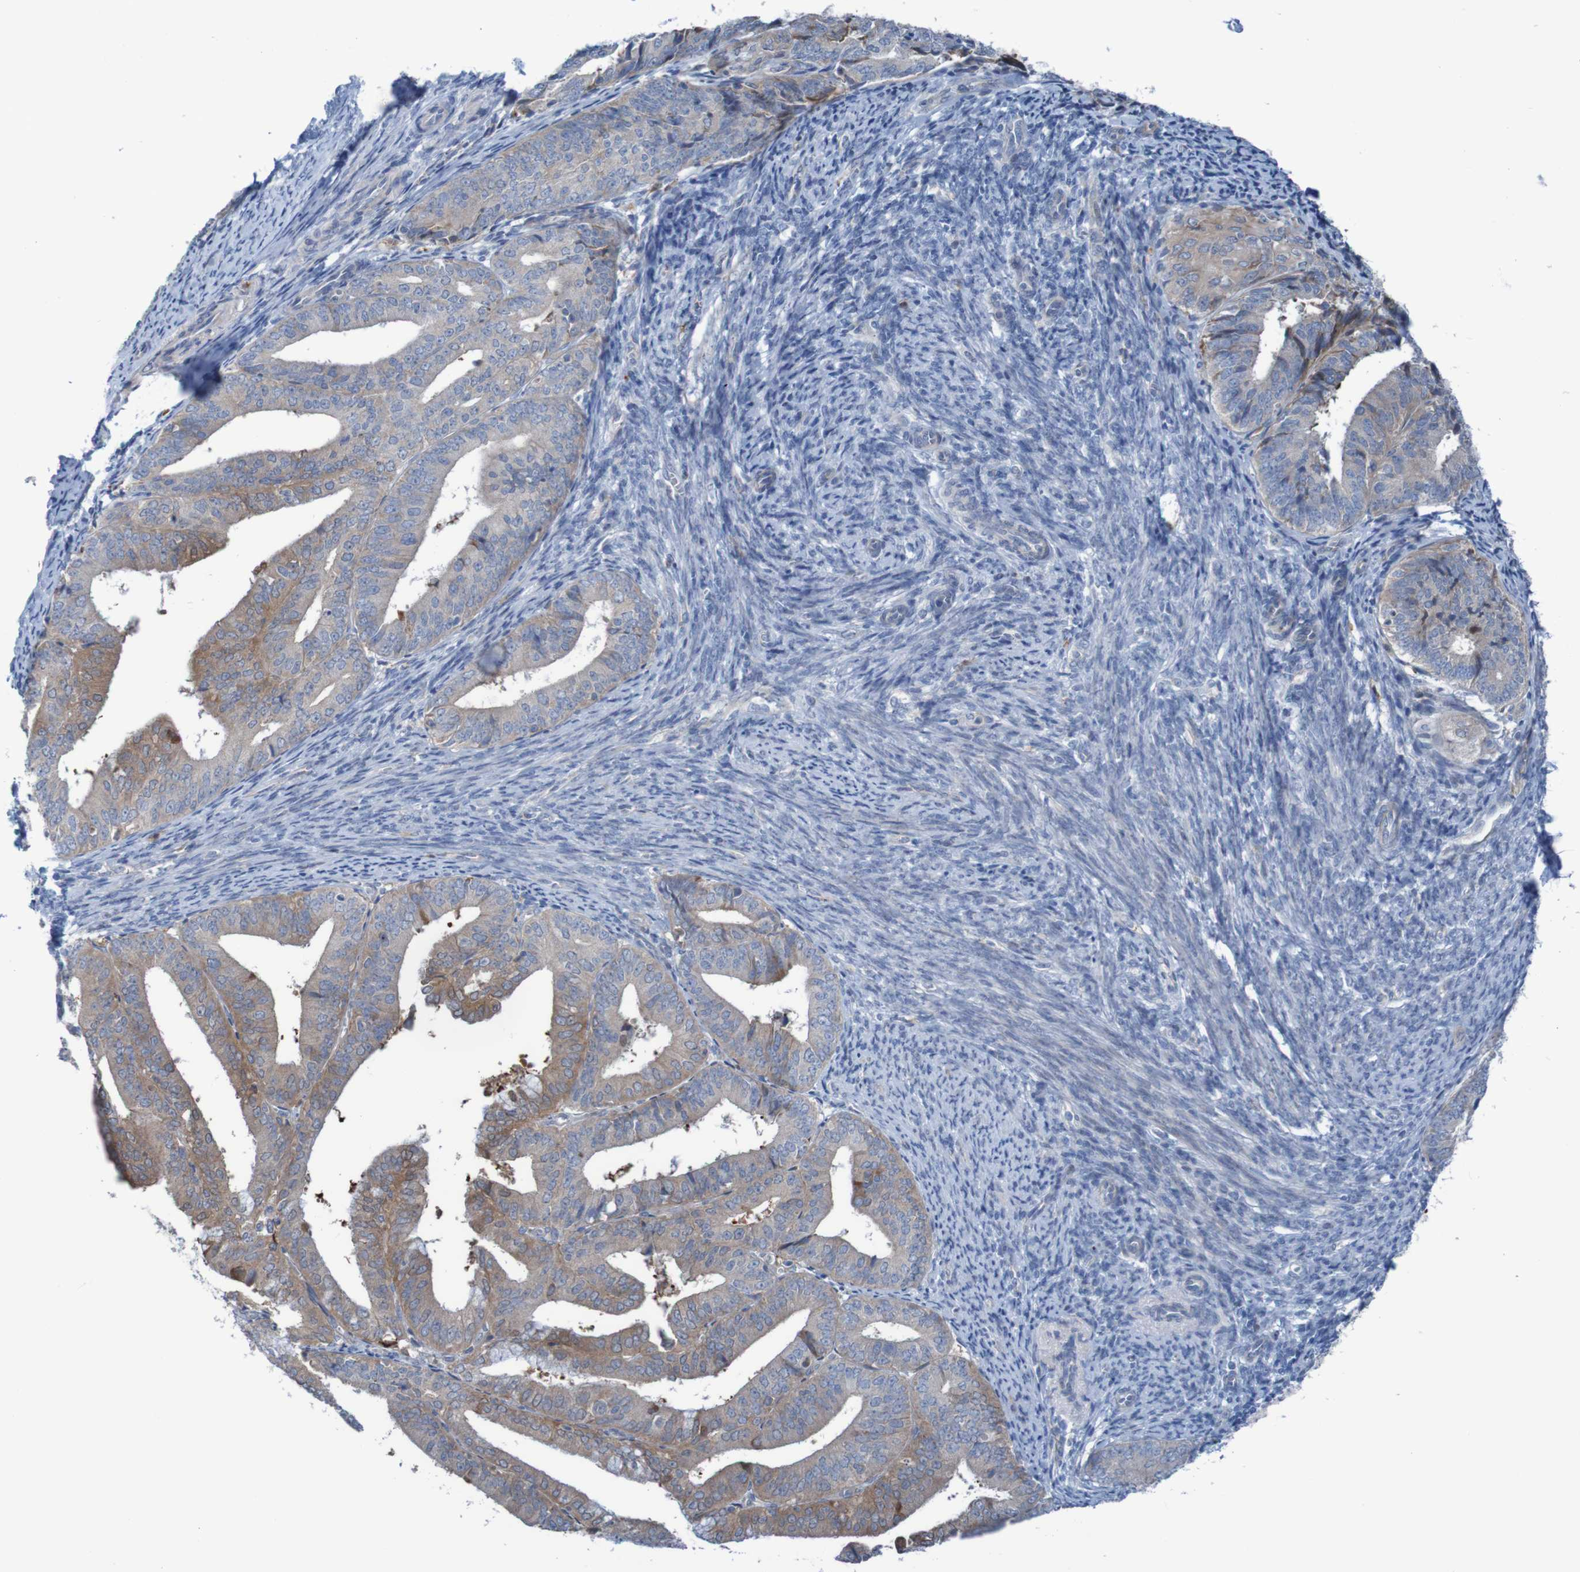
{"staining": {"intensity": "moderate", "quantity": "25%-75%", "location": "cytoplasmic/membranous"}, "tissue": "endometrial cancer", "cell_type": "Tumor cells", "image_type": "cancer", "snomed": [{"axis": "morphology", "description": "Adenocarcinoma, NOS"}, {"axis": "topography", "description": "Endometrium"}], "caption": "High-magnification brightfield microscopy of endometrial adenocarcinoma stained with DAB (brown) and counterstained with hematoxylin (blue). tumor cells exhibit moderate cytoplasmic/membranous staining is seen in about25%-75% of cells.", "gene": "ANGPT4", "patient": {"sex": "female", "age": 63}}